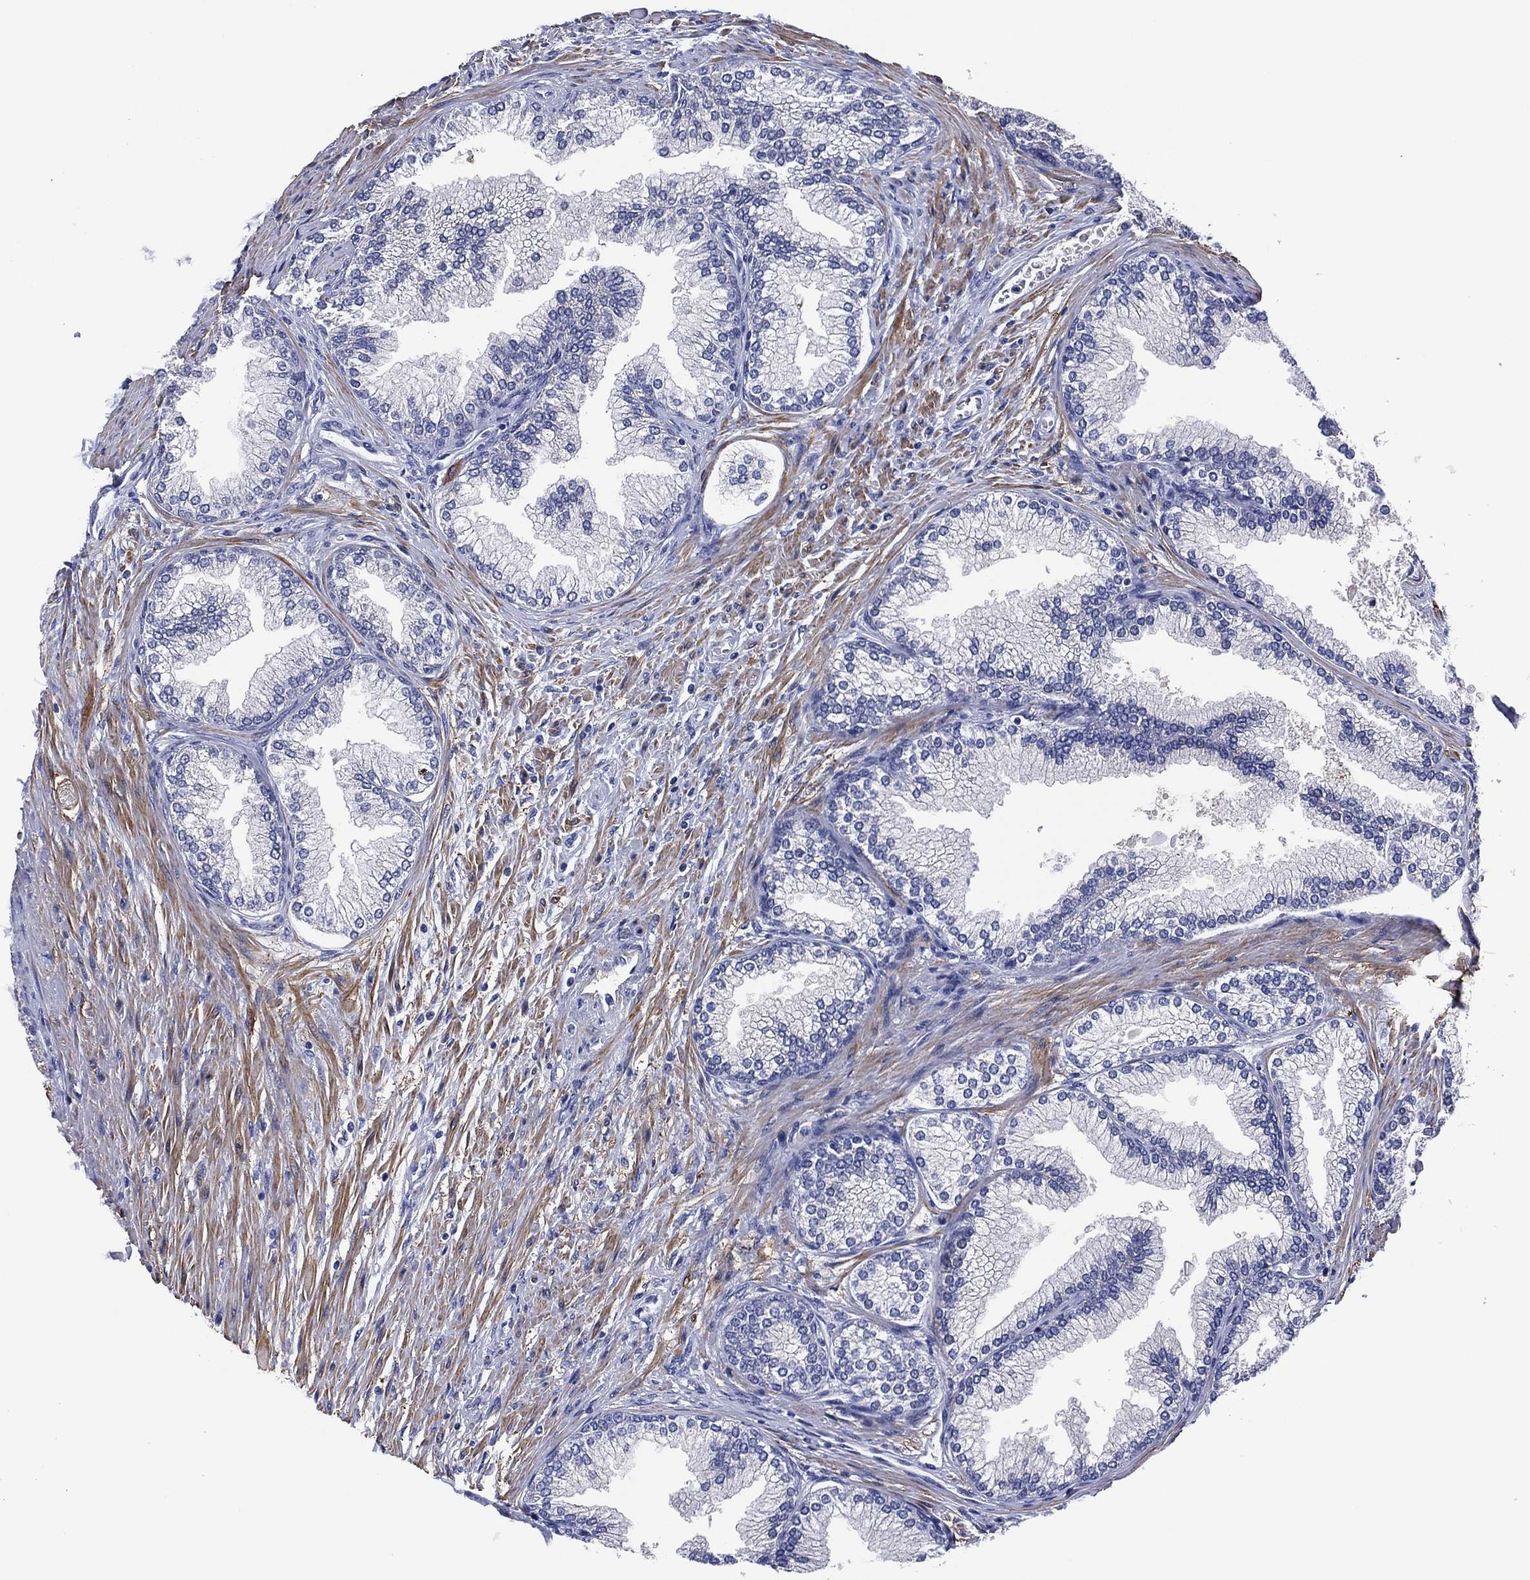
{"staining": {"intensity": "negative", "quantity": "none", "location": "none"}, "tissue": "prostate", "cell_type": "Glandular cells", "image_type": "normal", "snomed": [{"axis": "morphology", "description": "Normal tissue, NOS"}, {"axis": "topography", "description": "Prostate"}], "caption": "A high-resolution histopathology image shows IHC staining of normal prostate, which shows no significant expression in glandular cells. (Stains: DAB (3,3'-diaminobenzidine) immunohistochemistry (IHC) with hematoxylin counter stain, Microscopy: brightfield microscopy at high magnification).", "gene": "CLIP3", "patient": {"sex": "male", "age": 72}}